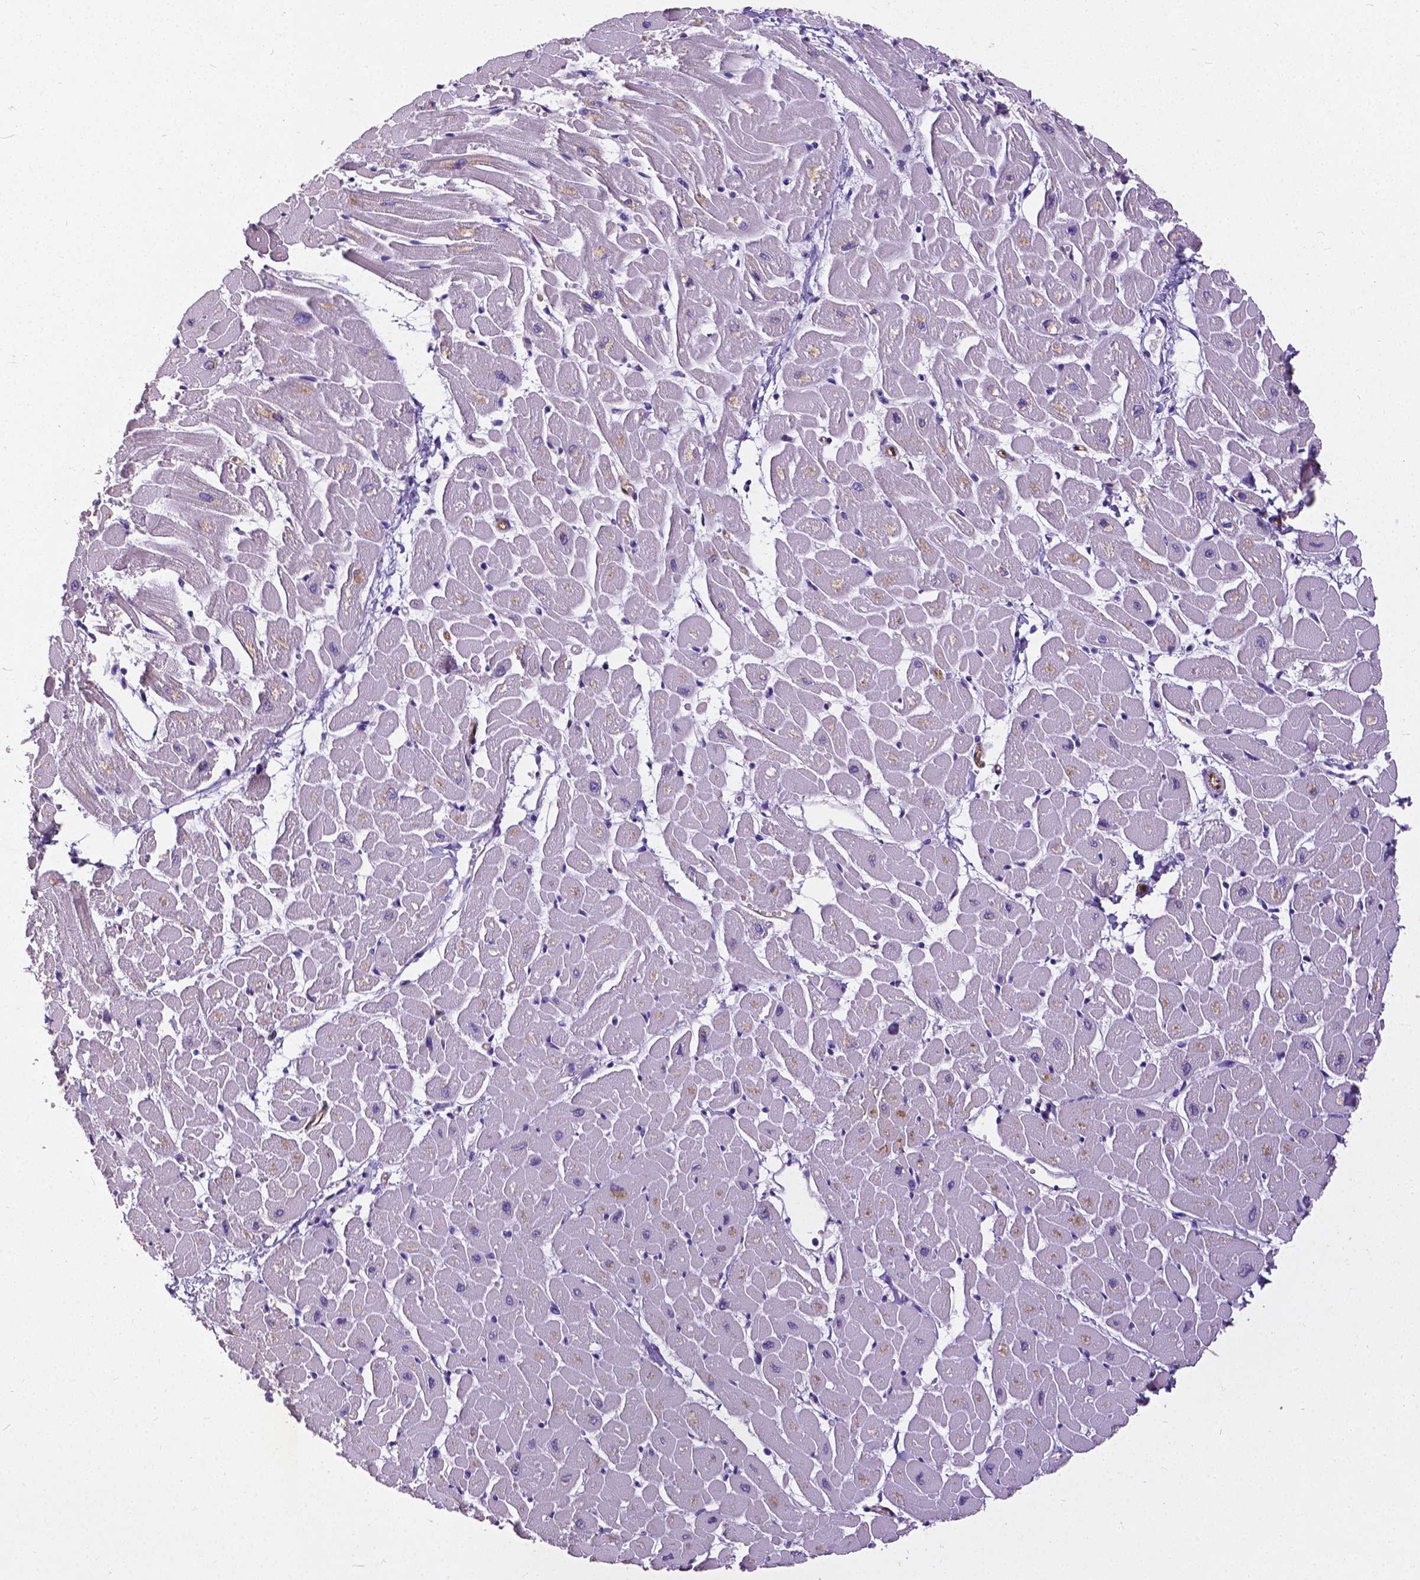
{"staining": {"intensity": "negative", "quantity": "none", "location": "none"}, "tissue": "heart muscle", "cell_type": "Cardiomyocytes", "image_type": "normal", "snomed": [{"axis": "morphology", "description": "Normal tissue, NOS"}, {"axis": "topography", "description": "Heart"}], "caption": "Immunohistochemical staining of benign human heart muscle displays no significant expression in cardiomyocytes.", "gene": "OCLN", "patient": {"sex": "male", "age": 57}}